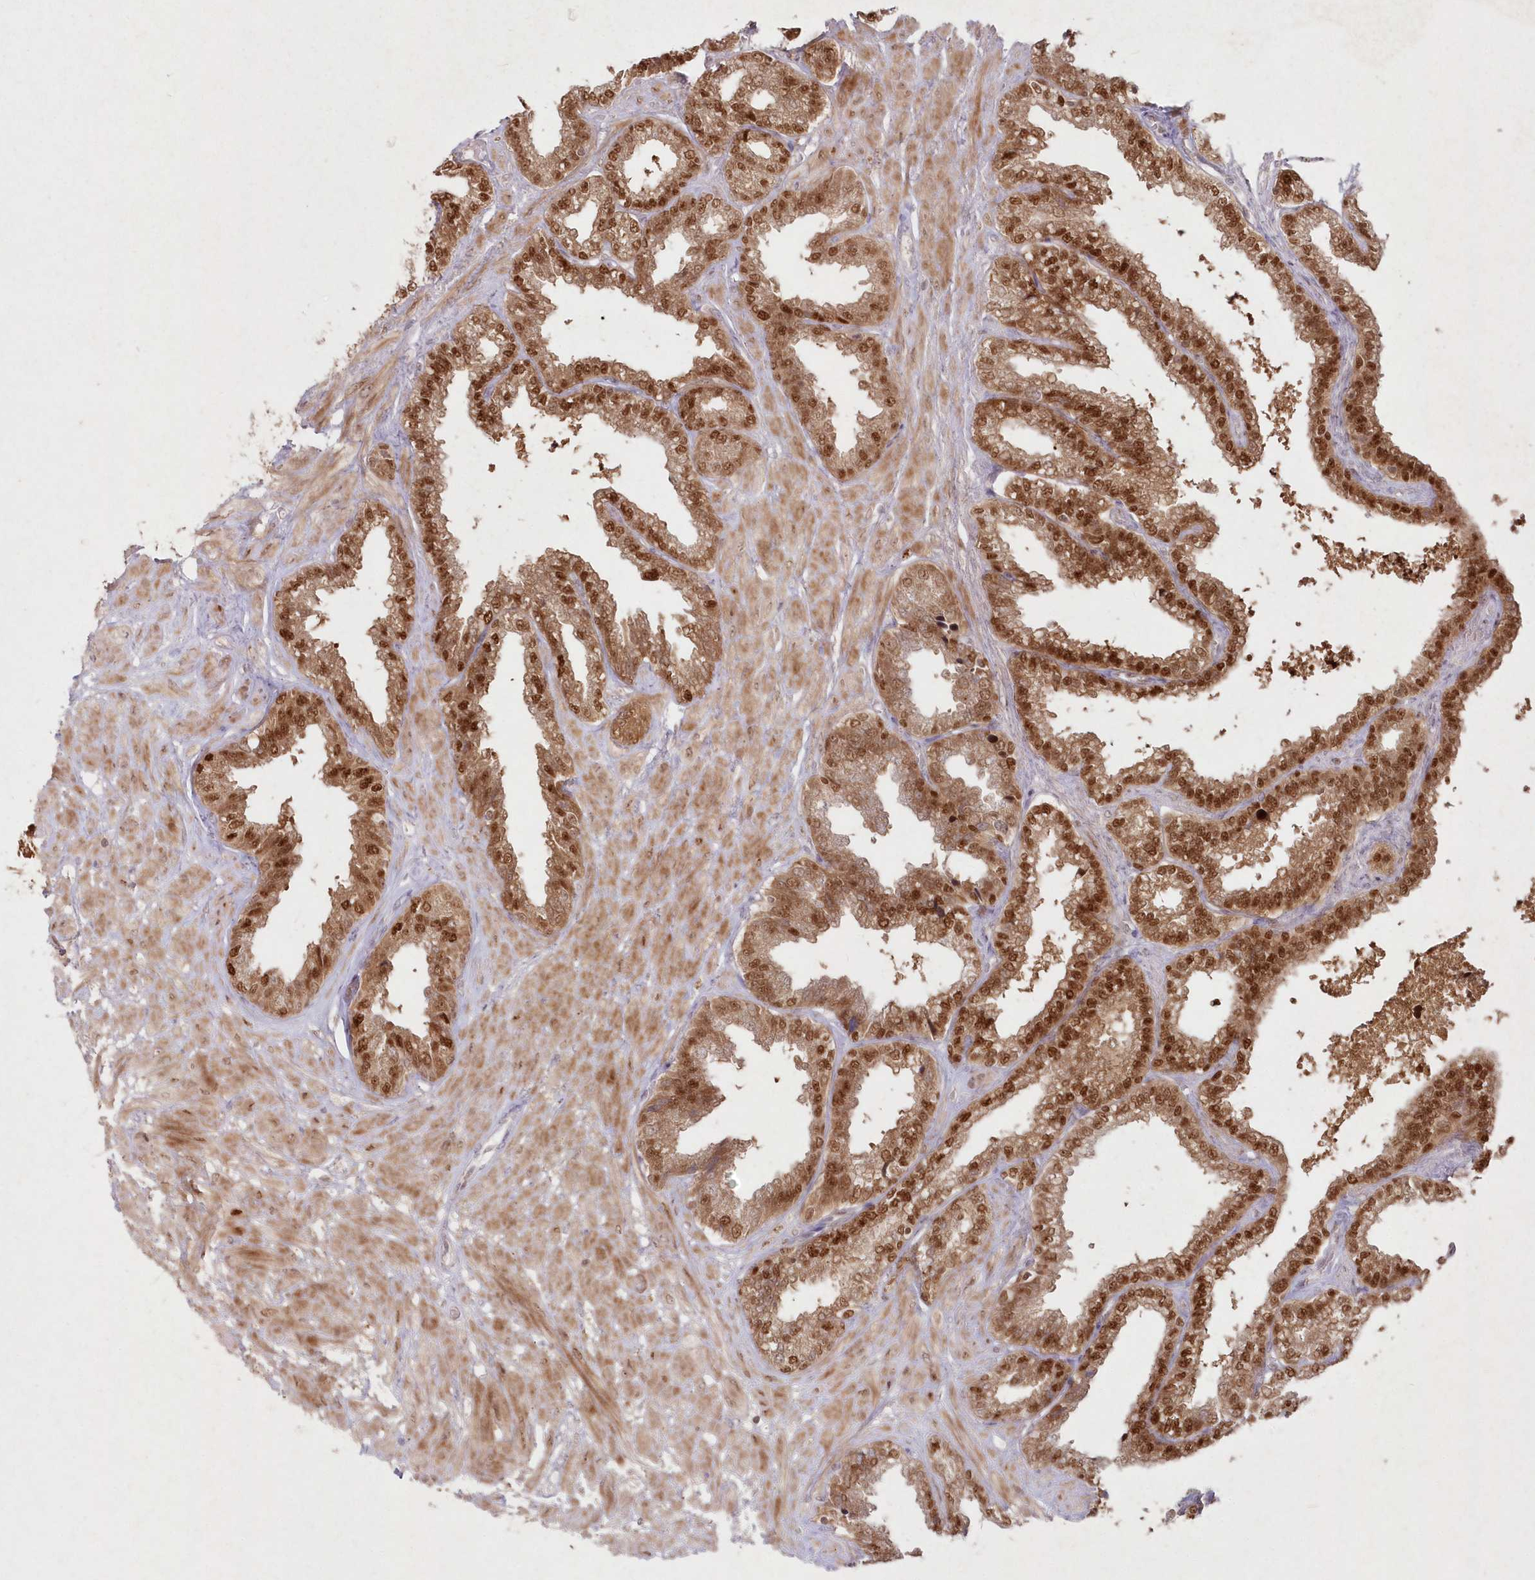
{"staining": {"intensity": "strong", "quantity": ">75%", "location": "cytoplasmic/membranous,nuclear"}, "tissue": "seminal vesicle", "cell_type": "Glandular cells", "image_type": "normal", "snomed": [{"axis": "morphology", "description": "Normal tissue, NOS"}, {"axis": "topography", "description": "Seminal veicle"}], "caption": "Approximately >75% of glandular cells in unremarkable human seminal vesicle demonstrate strong cytoplasmic/membranous,nuclear protein expression as visualized by brown immunohistochemical staining.", "gene": "ASCC1", "patient": {"sex": "male", "age": 46}}